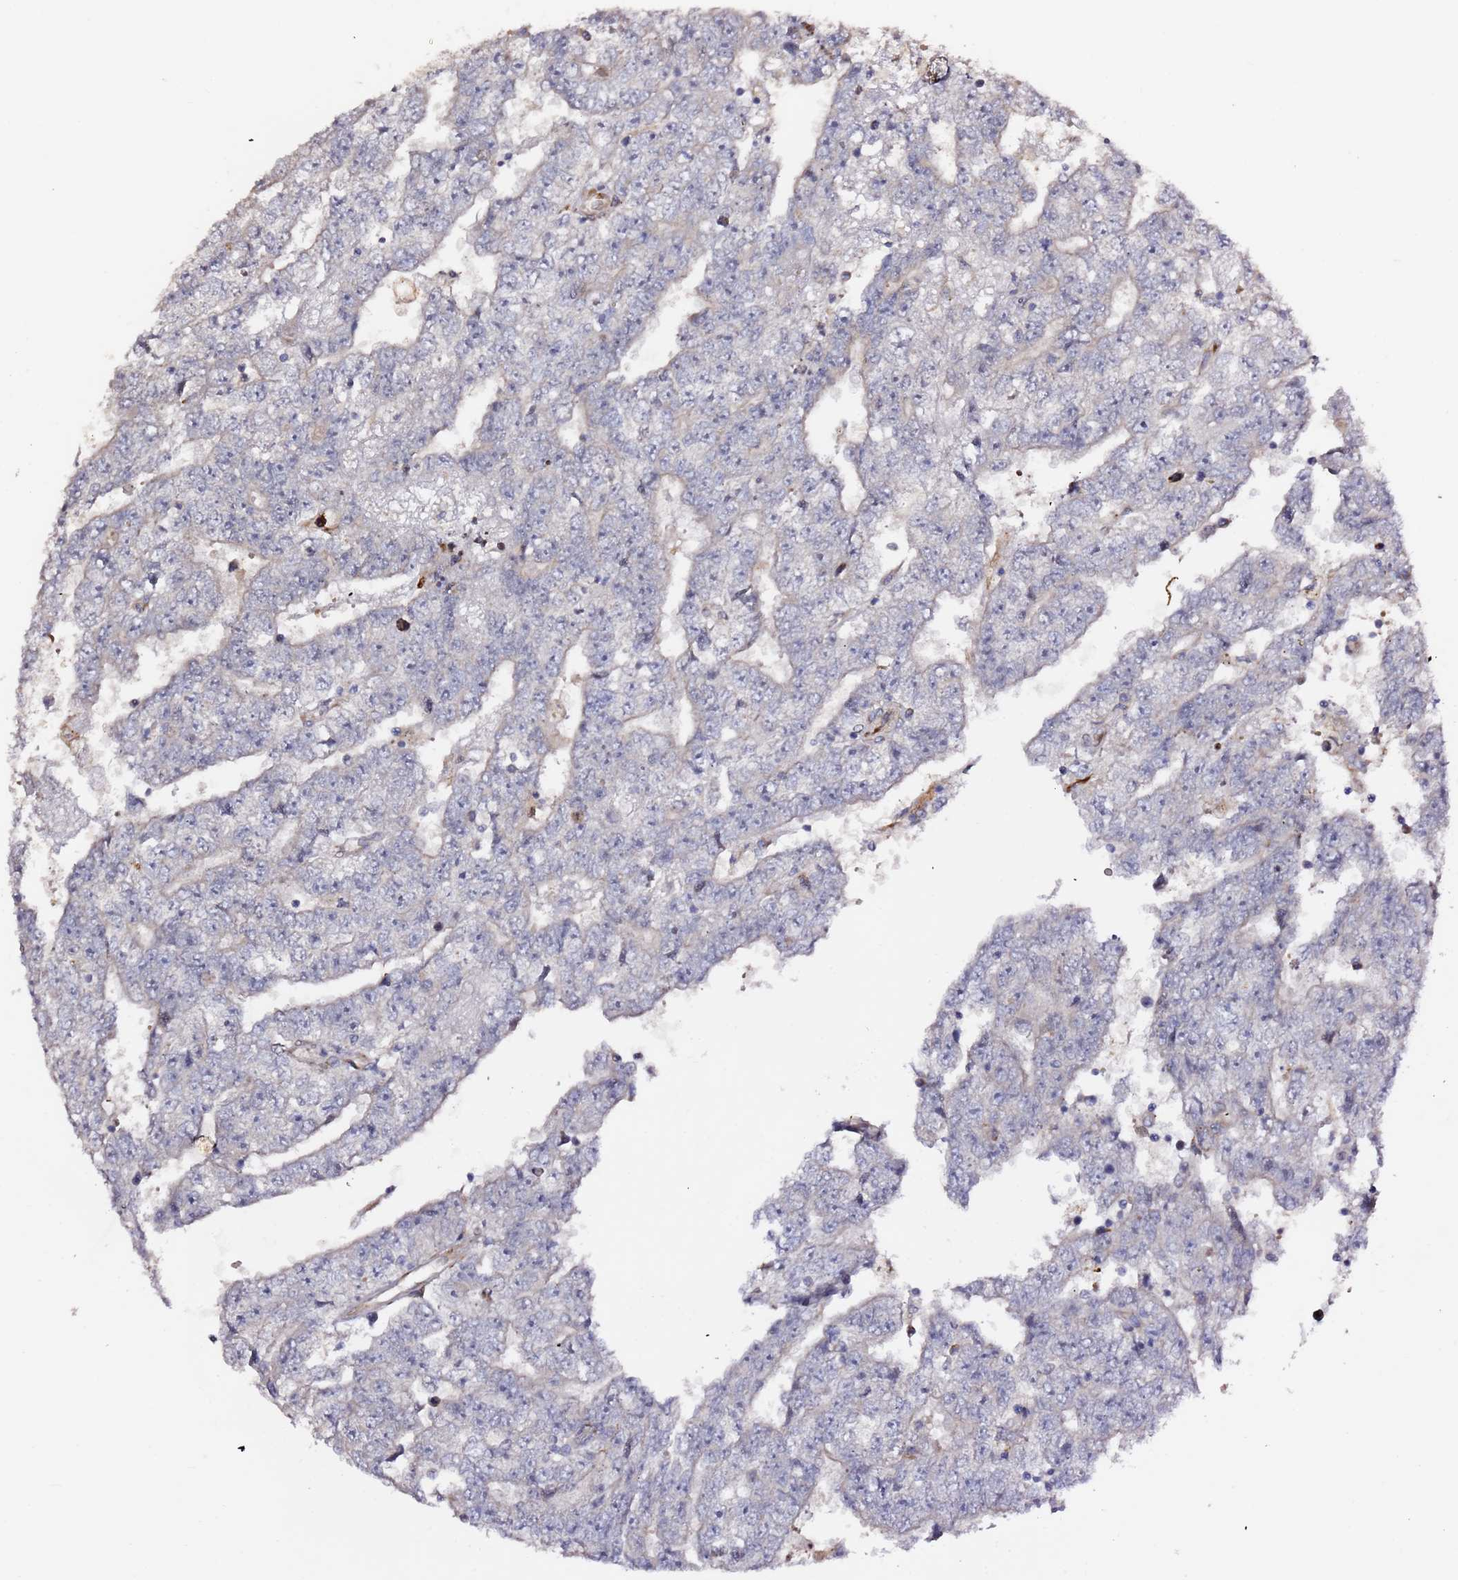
{"staining": {"intensity": "negative", "quantity": "none", "location": "none"}, "tissue": "testis cancer", "cell_type": "Tumor cells", "image_type": "cancer", "snomed": [{"axis": "morphology", "description": "Carcinoma, Embryonal, NOS"}, {"axis": "topography", "description": "Testis"}], "caption": "The immunohistochemistry photomicrograph has no significant positivity in tumor cells of testis cancer tissue.", "gene": "HSD17B7", "patient": {"sex": "male", "age": 25}}